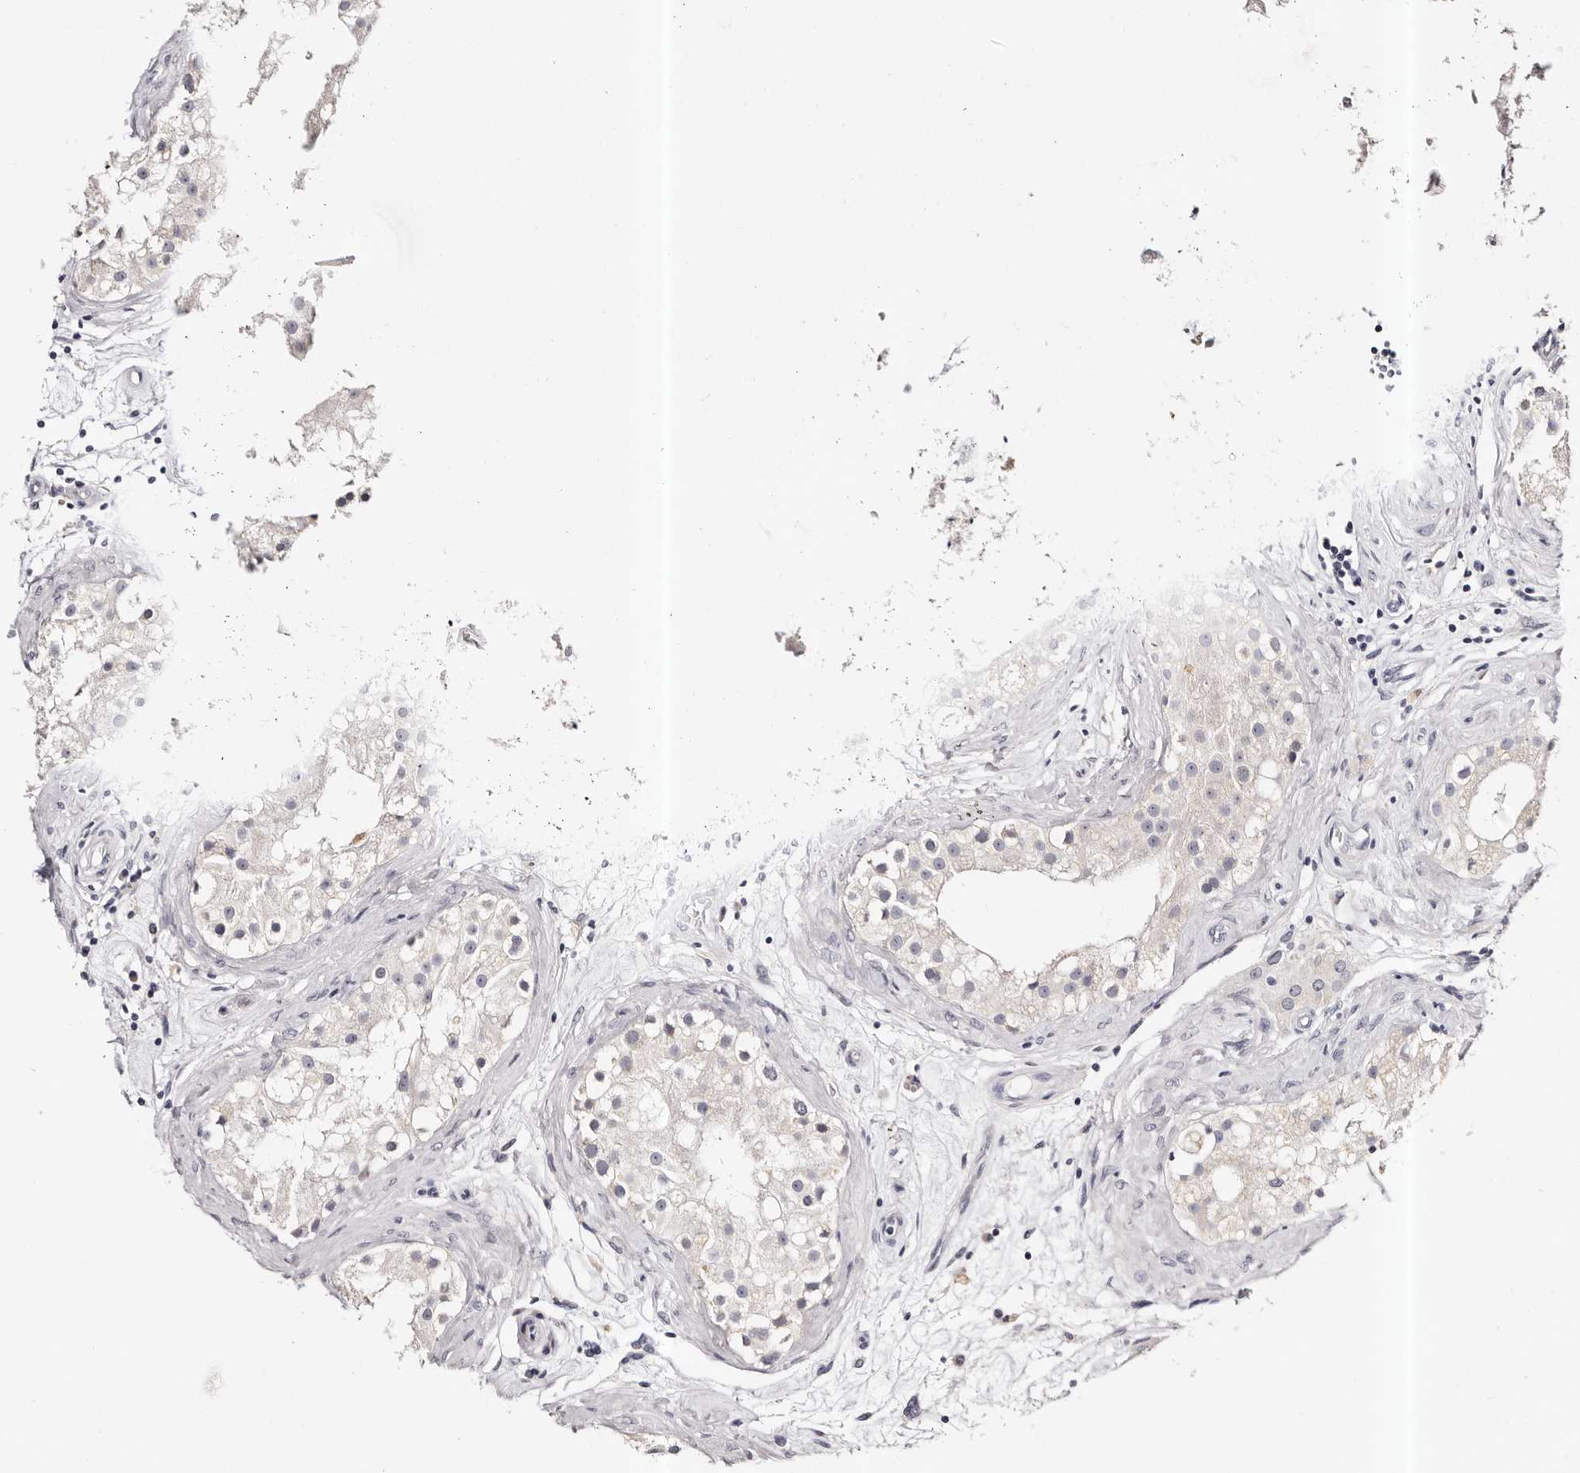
{"staining": {"intensity": "negative", "quantity": "none", "location": "none"}, "tissue": "testis", "cell_type": "Cells in seminiferous ducts", "image_type": "normal", "snomed": [{"axis": "morphology", "description": "Normal tissue, NOS"}, {"axis": "topography", "description": "Testis"}], "caption": "The micrograph reveals no significant expression in cells in seminiferous ducts of testis.", "gene": "ROM1", "patient": {"sex": "male", "age": 84}}